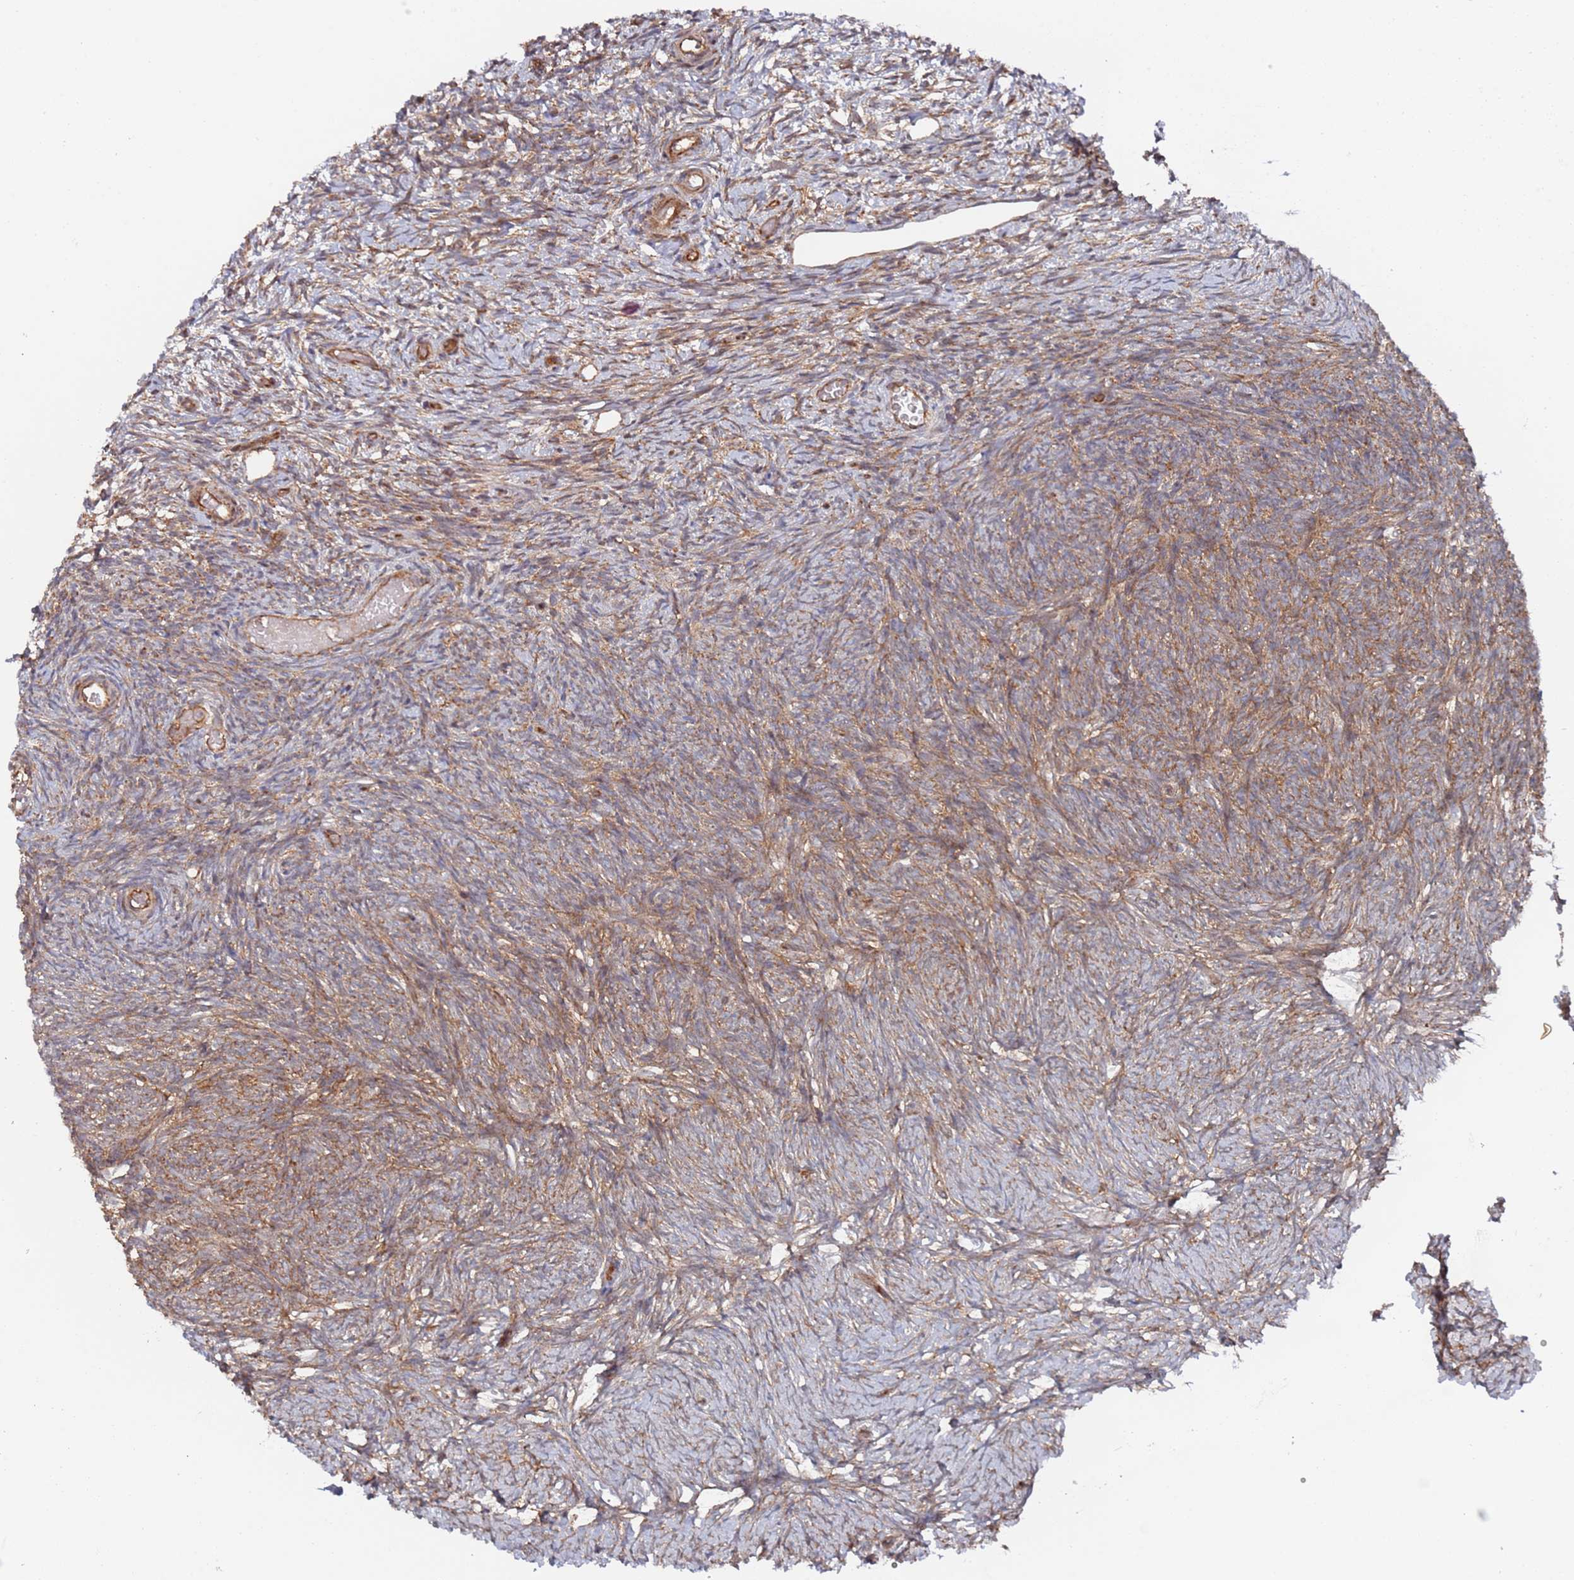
{"staining": {"intensity": "weak", "quantity": ">75%", "location": "cytoplasmic/membranous"}, "tissue": "ovary", "cell_type": "Ovarian stroma cells", "image_type": "normal", "snomed": [{"axis": "morphology", "description": "Normal tissue, NOS"}, {"axis": "topography", "description": "Ovary"}], "caption": "High-magnification brightfield microscopy of benign ovary stained with DAB (brown) and counterstained with hematoxylin (blue). ovarian stroma cells exhibit weak cytoplasmic/membranous staining is identified in approximately>75% of cells.", "gene": "DDX60", "patient": {"sex": "female", "age": 39}}